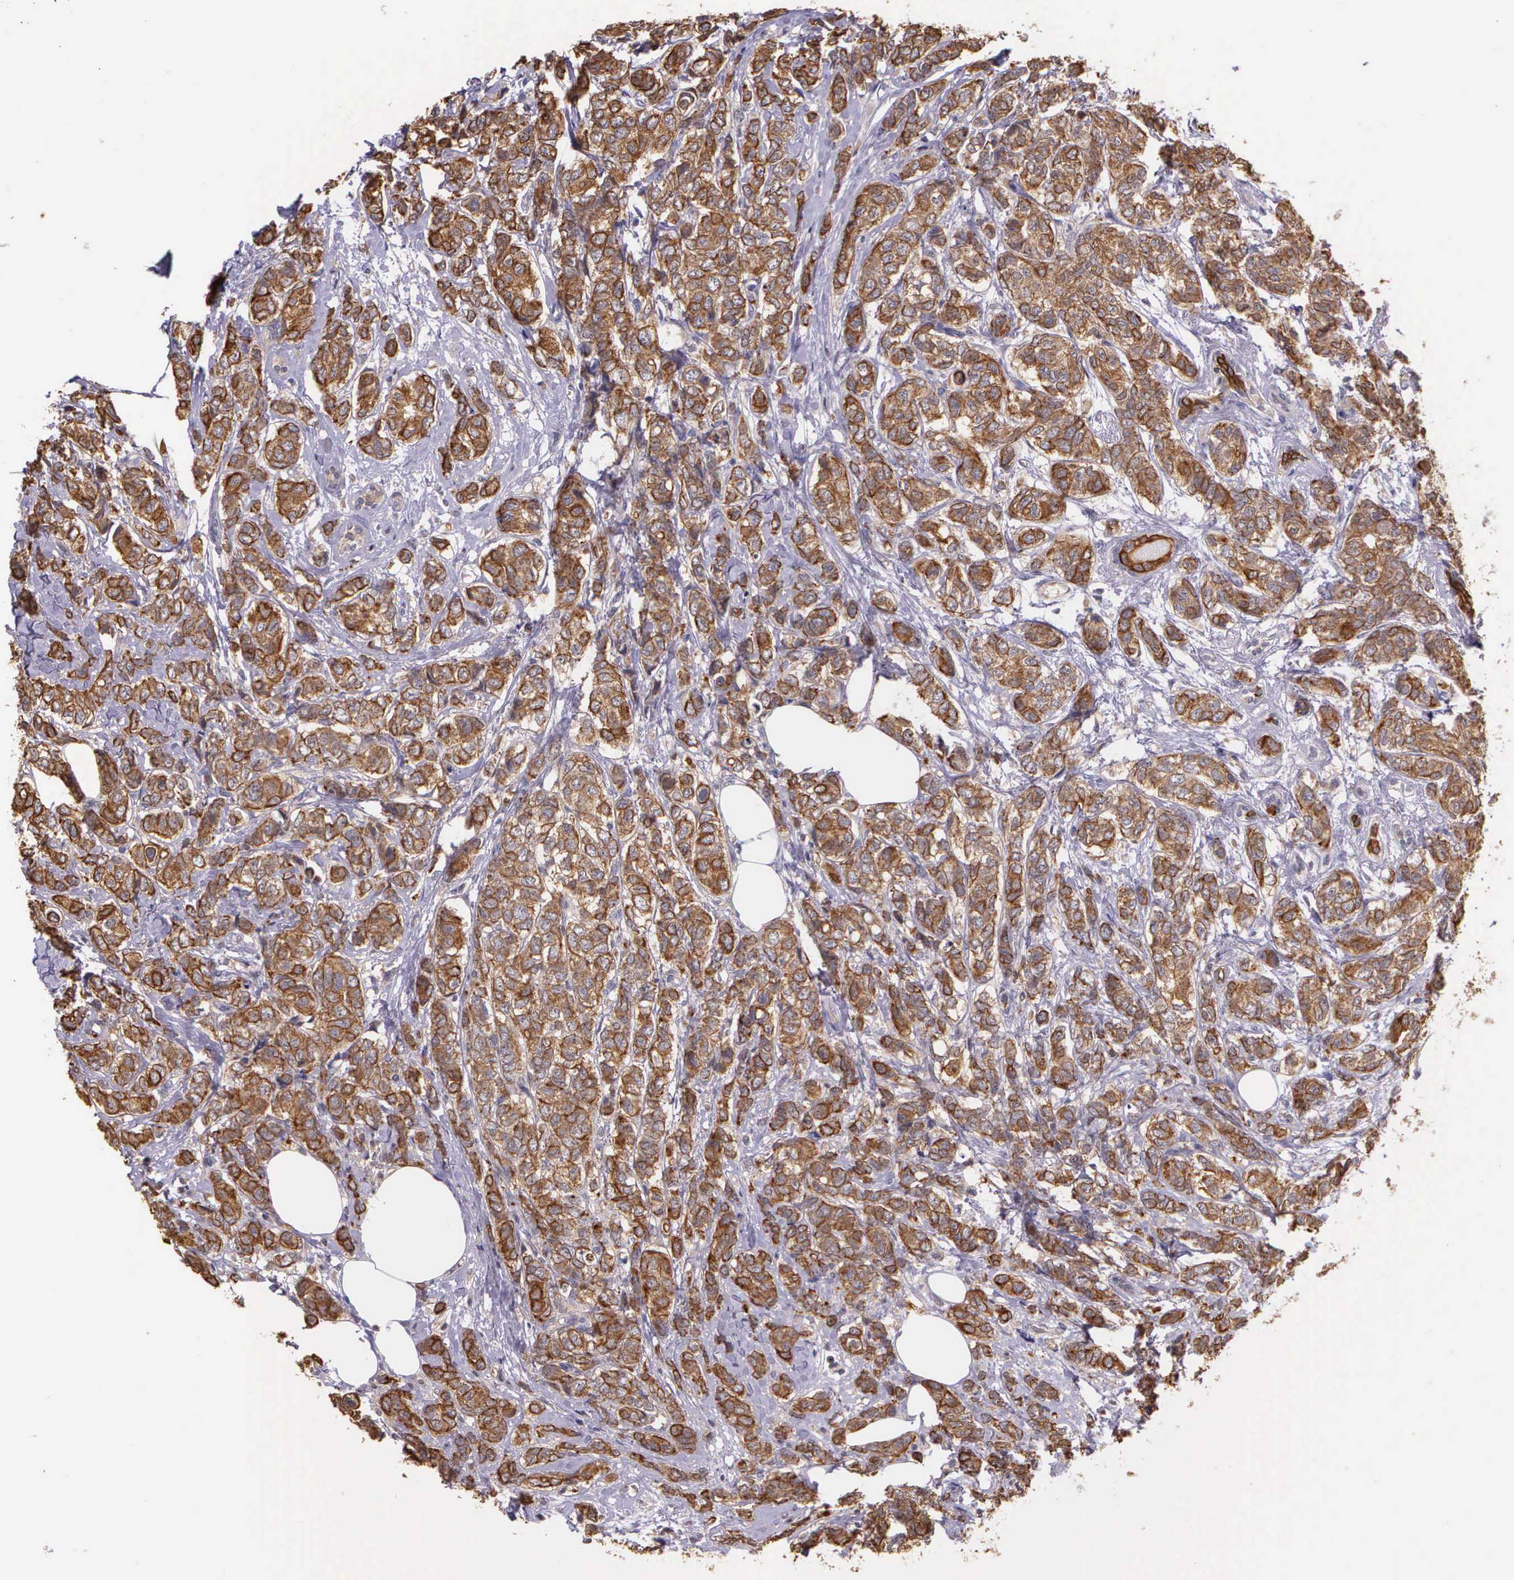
{"staining": {"intensity": "moderate", "quantity": ">75%", "location": "cytoplasmic/membranous"}, "tissue": "breast cancer", "cell_type": "Tumor cells", "image_type": "cancer", "snomed": [{"axis": "morphology", "description": "Lobular carcinoma"}, {"axis": "topography", "description": "Breast"}], "caption": "Human breast lobular carcinoma stained with a protein marker reveals moderate staining in tumor cells.", "gene": "IGBP1", "patient": {"sex": "female", "age": 60}}